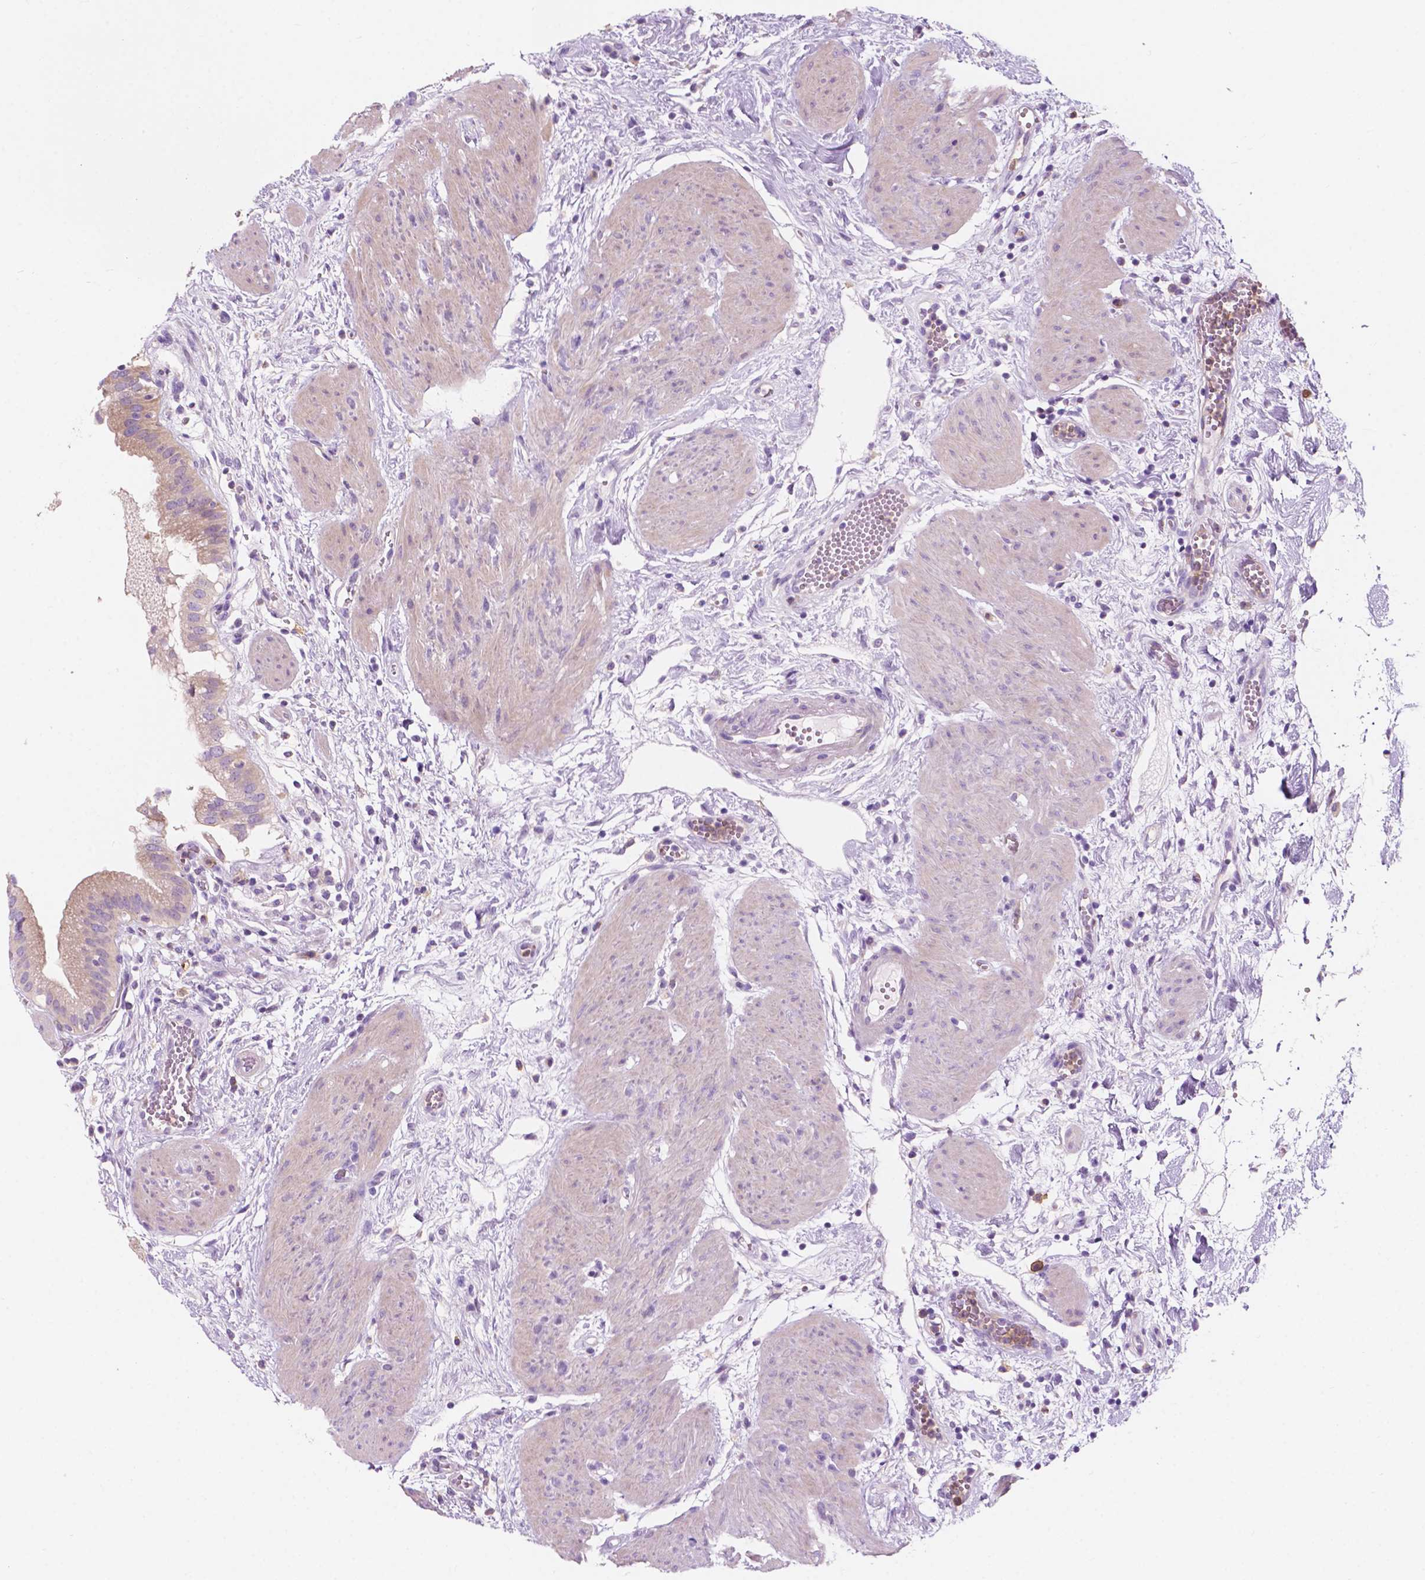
{"staining": {"intensity": "weak", "quantity": "25%-75%", "location": "cytoplasmic/membranous"}, "tissue": "gallbladder", "cell_type": "Glandular cells", "image_type": "normal", "snomed": [{"axis": "morphology", "description": "Normal tissue, NOS"}, {"axis": "topography", "description": "Gallbladder"}], "caption": "Benign gallbladder demonstrates weak cytoplasmic/membranous expression in about 25%-75% of glandular cells, visualized by immunohistochemistry. Nuclei are stained in blue.", "gene": "SEMA4A", "patient": {"sex": "female", "age": 65}}